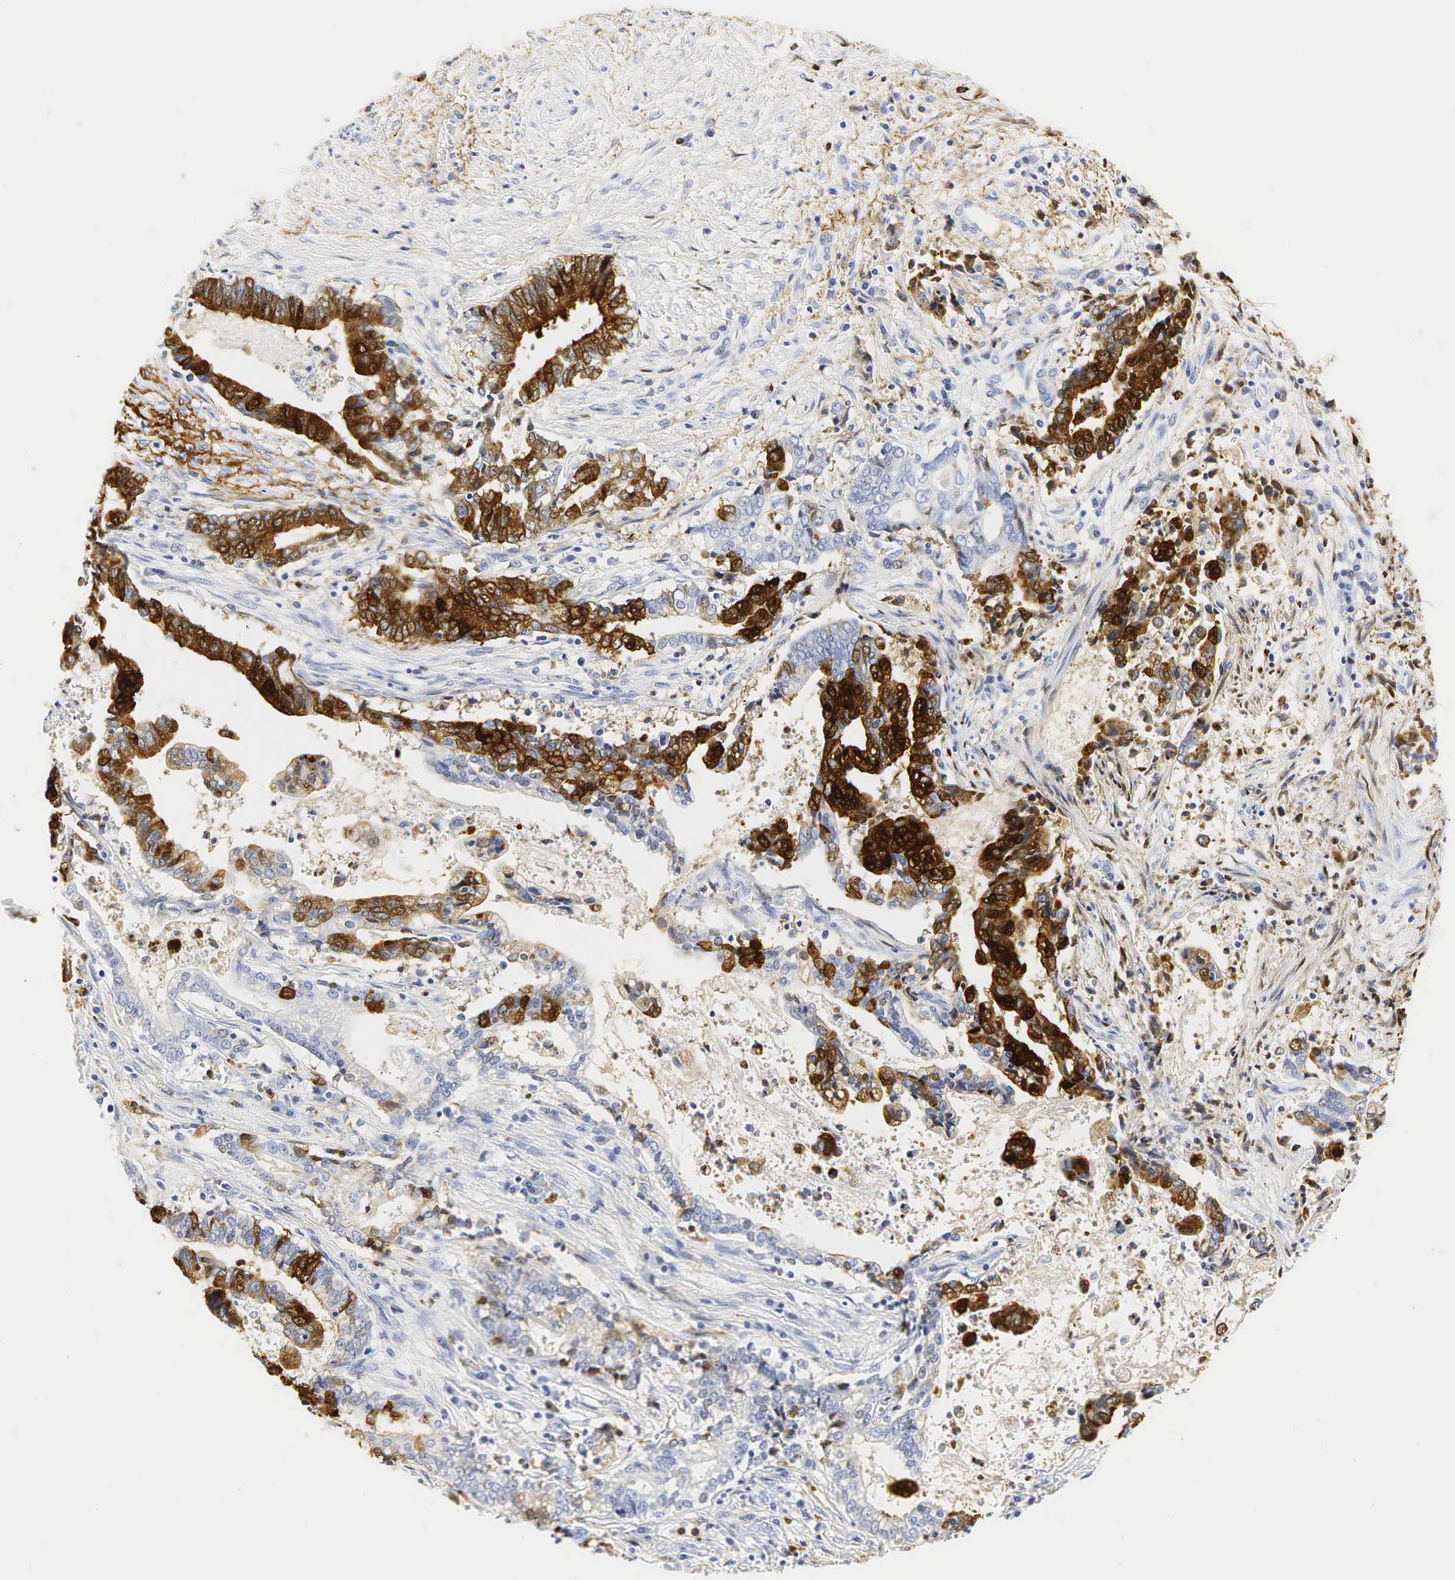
{"staining": {"intensity": "strong", "quantity": "25%-75%", "location": "cytoplasmic/membranous"}, "tissue": "liver cancer", "cell_type": "Tumor cells", "image_type": "cancer", "snomed": [{"axis": "morphology", "description": "Cholangiocarcinoma"}, {"axis": "topography", "description": "Liver"}], "caption": "Tumor cells display high levels of strong cytoplasmic/membranous positivity in about 25%-75% of cells in human liver cholangiocarcinoma.", "gene": "LYZ", "patient": {"sex": "male", "age": 57}}